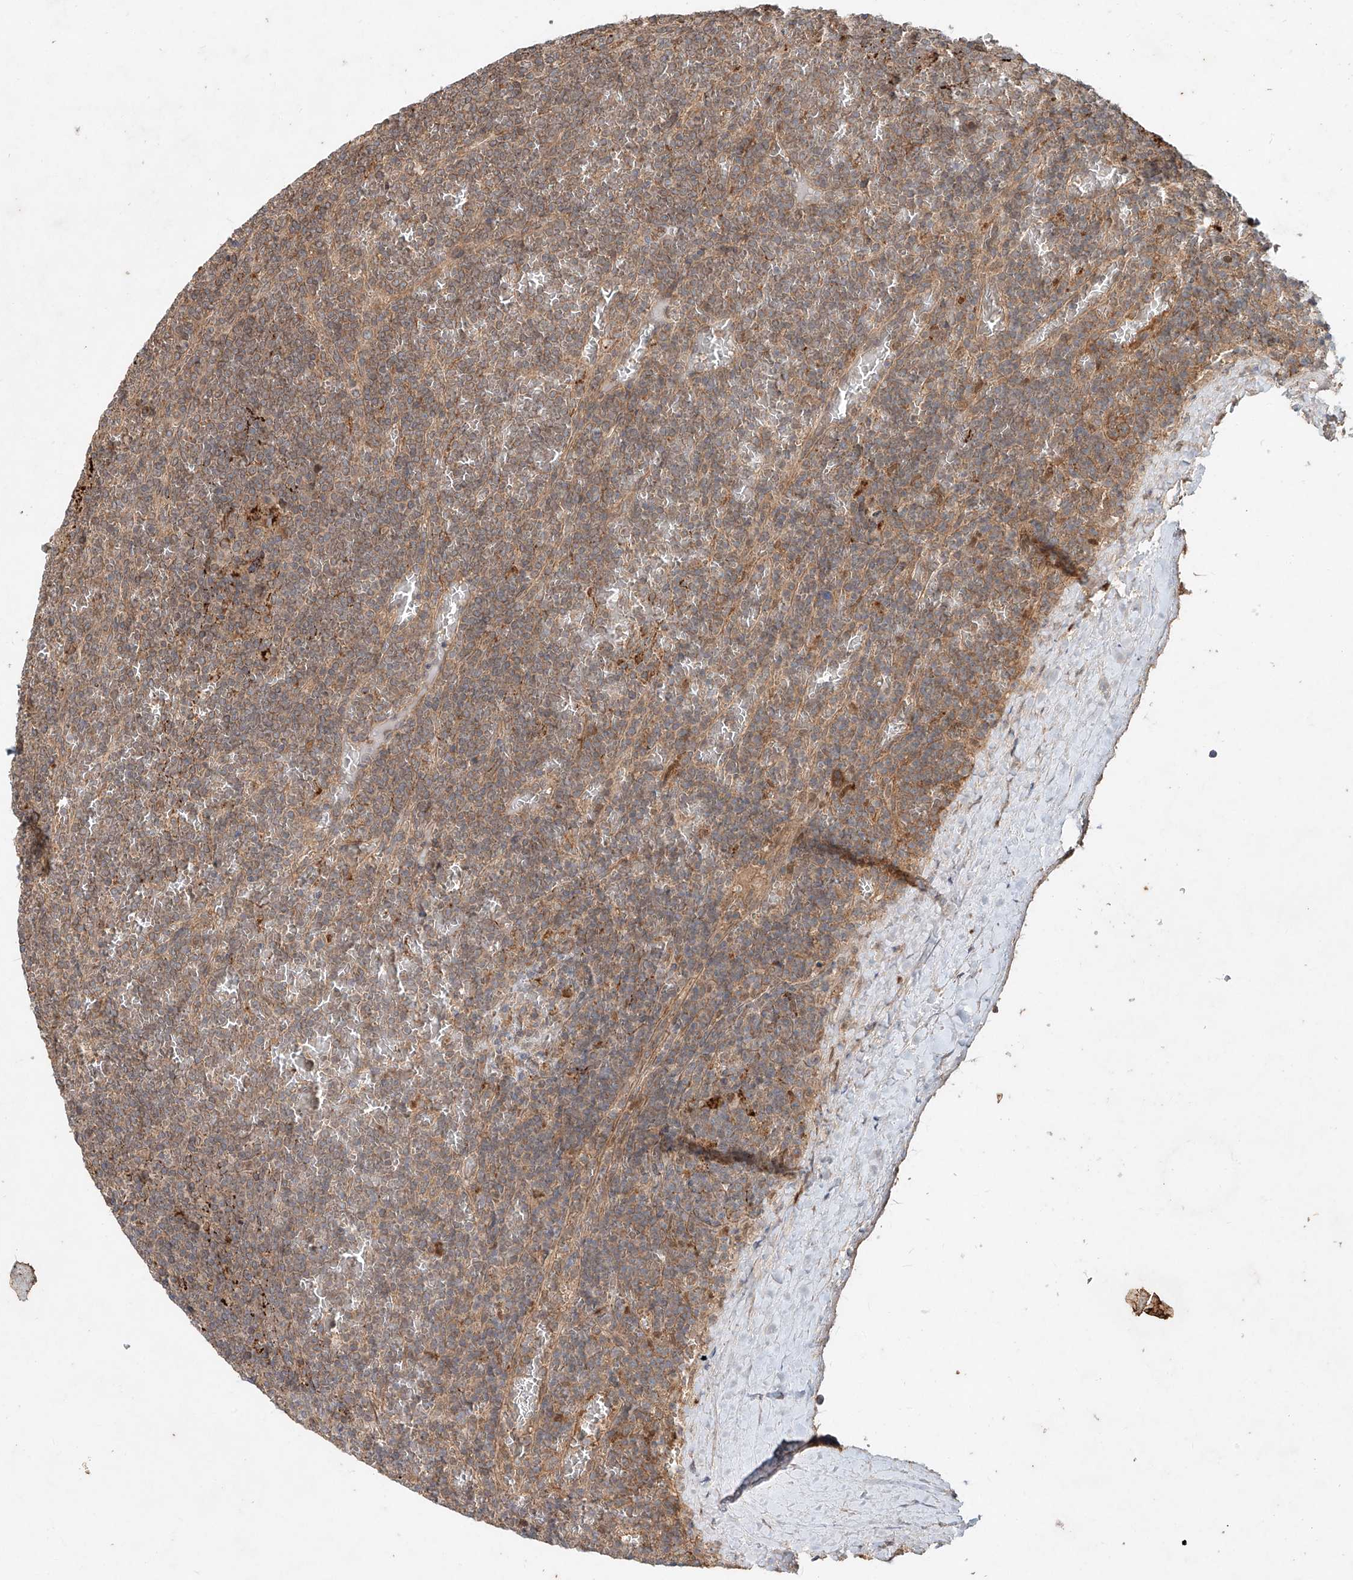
{"staining": {"intensity": "moderate", "quantity": ">75%", "location": "cytoplasmic/membranous"}, "tissue": "lymphoma", "cell_type": "Tumor cells", "image_type": "cancer", "snomed": [{"axis": "morphology", "description": "Malignant lymphoma, non-Hodgkin's type, Low grade"}, {"axis": "topography", "description": "Spleen"}], "caption": "IHC photomicrograph of human low-grade malignant lymphoma, non-Hodgkin's type stained for a protein (brown), which shows medium levels of moderate cytoplasmic/membranous staining in about >75% of tumor cells.", "gene": "IER5", "patient": {"sex": "female", "age": 19}}